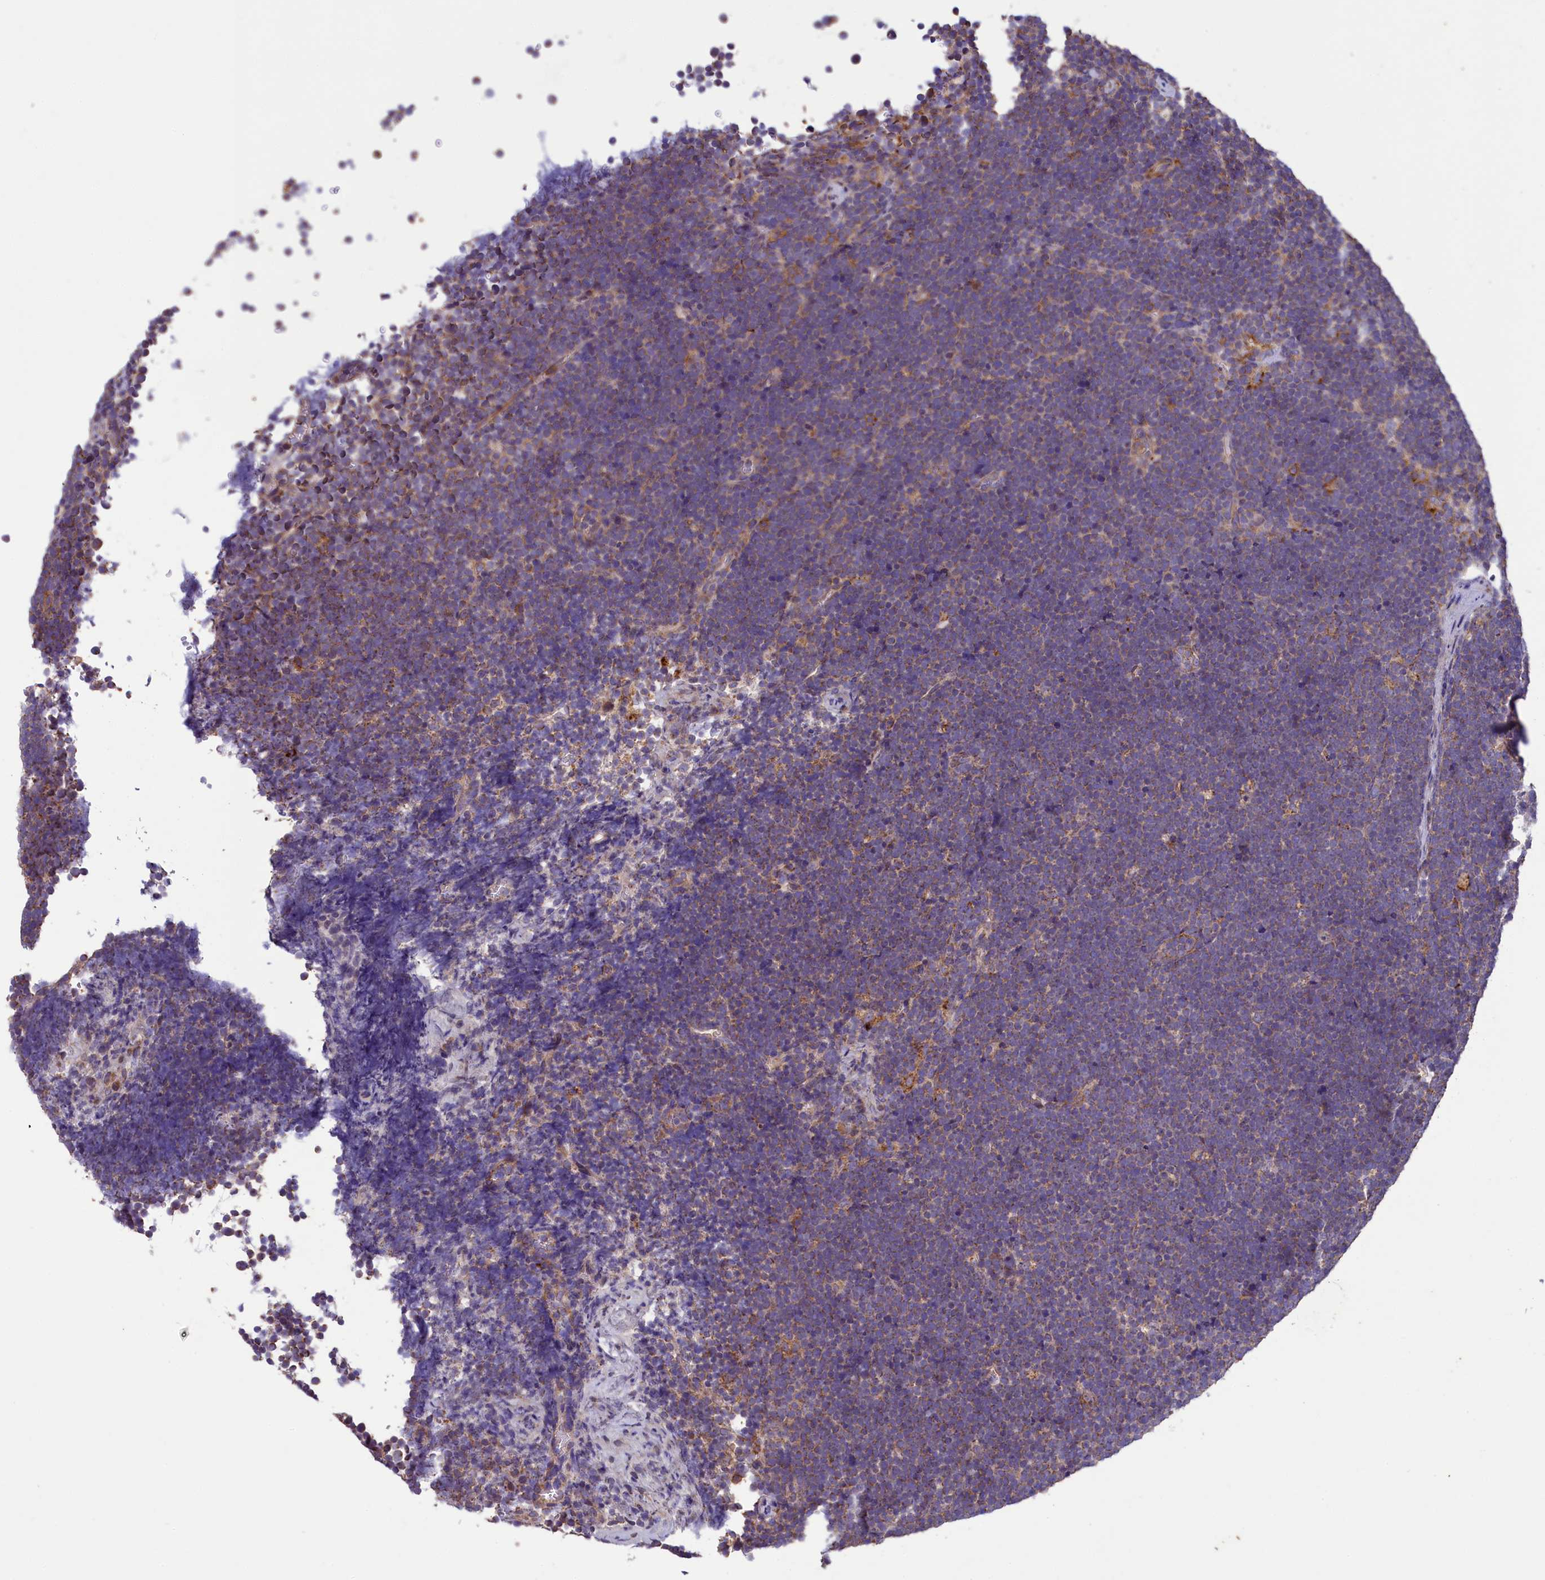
{"staining": {"intensity": "weak", "quantity": "25%-75%", "location": "cytoplasmic/membranous"}, "tissue": "lymphoma", "cell_type": "Tumor cells", "image_type": "cancer", "snomed": [{"axis": "morphology", "description": "Malignant lymphoma, non-Hodgkin's type, High grade"}, {"axis": "topography", "description": "Lymph node"}], "caption": "This is an image of immunohistochemistry (IHC) staining of malignant lymphoma, non-Hodgkin's type (high-grade), which shows weak staining in the cytoplasmic/membranous of tumor cells.", "gene": "ACAD8", "patient": {"sex": "male", "age": 13}}